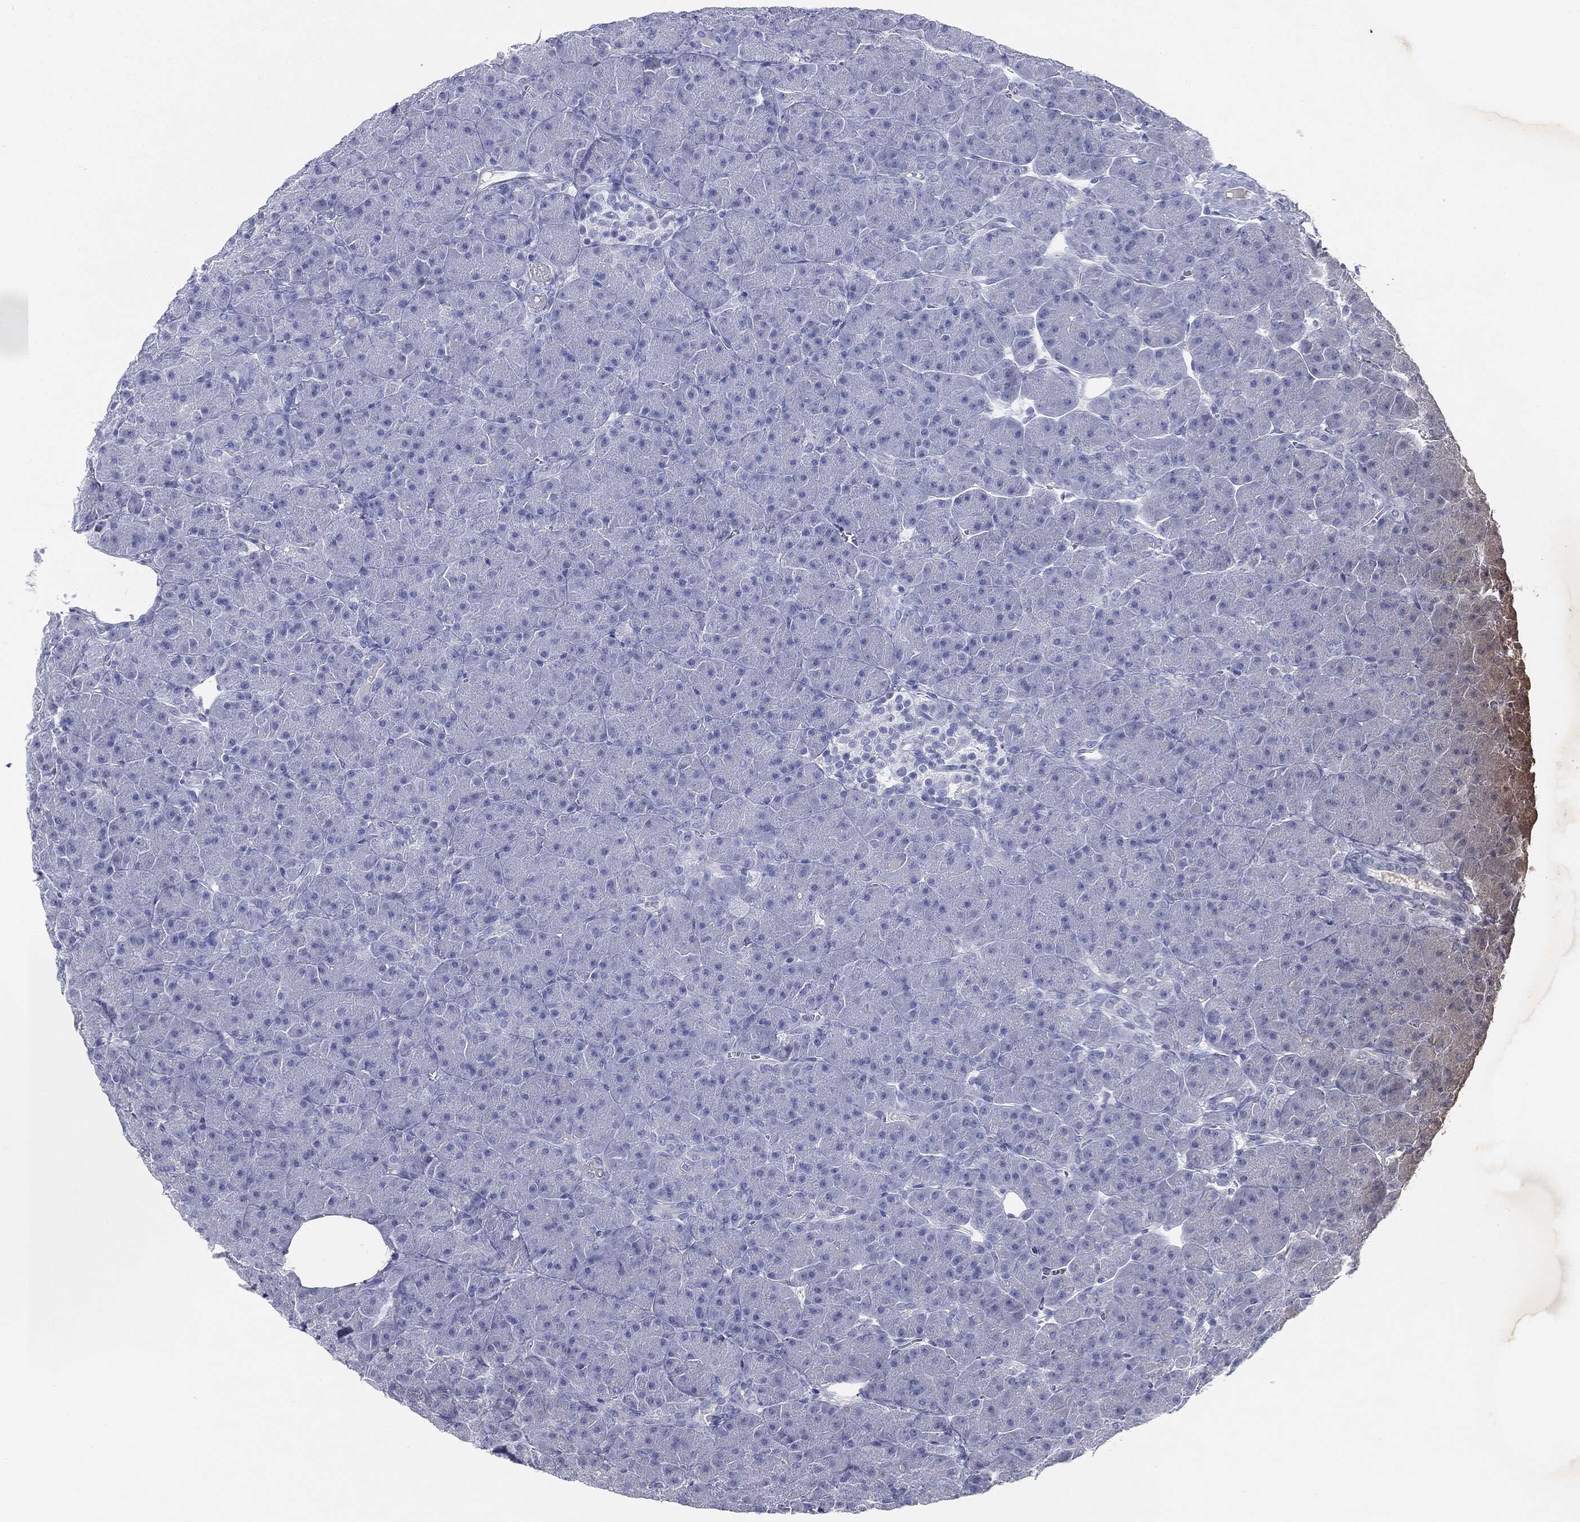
{"staining": {"intensity": "negative", "quantity": "none", "location": "none"}, "tissue": "pancreas", "cell_type": "Exocrine glandular cells", "image_type": "normal", "snomed": [{"axis": "morphology", "description": "Normal tissue, NOS"}, {"axis": "topography", "description": "Pancreas"}], "caption": "IHC micrograph of benign pancreas stained for a protein (brown), which displays no positivity in exocrine glandular cells.", "gene": "CGB1", "patient": {"sex": "male", "age": 61}}